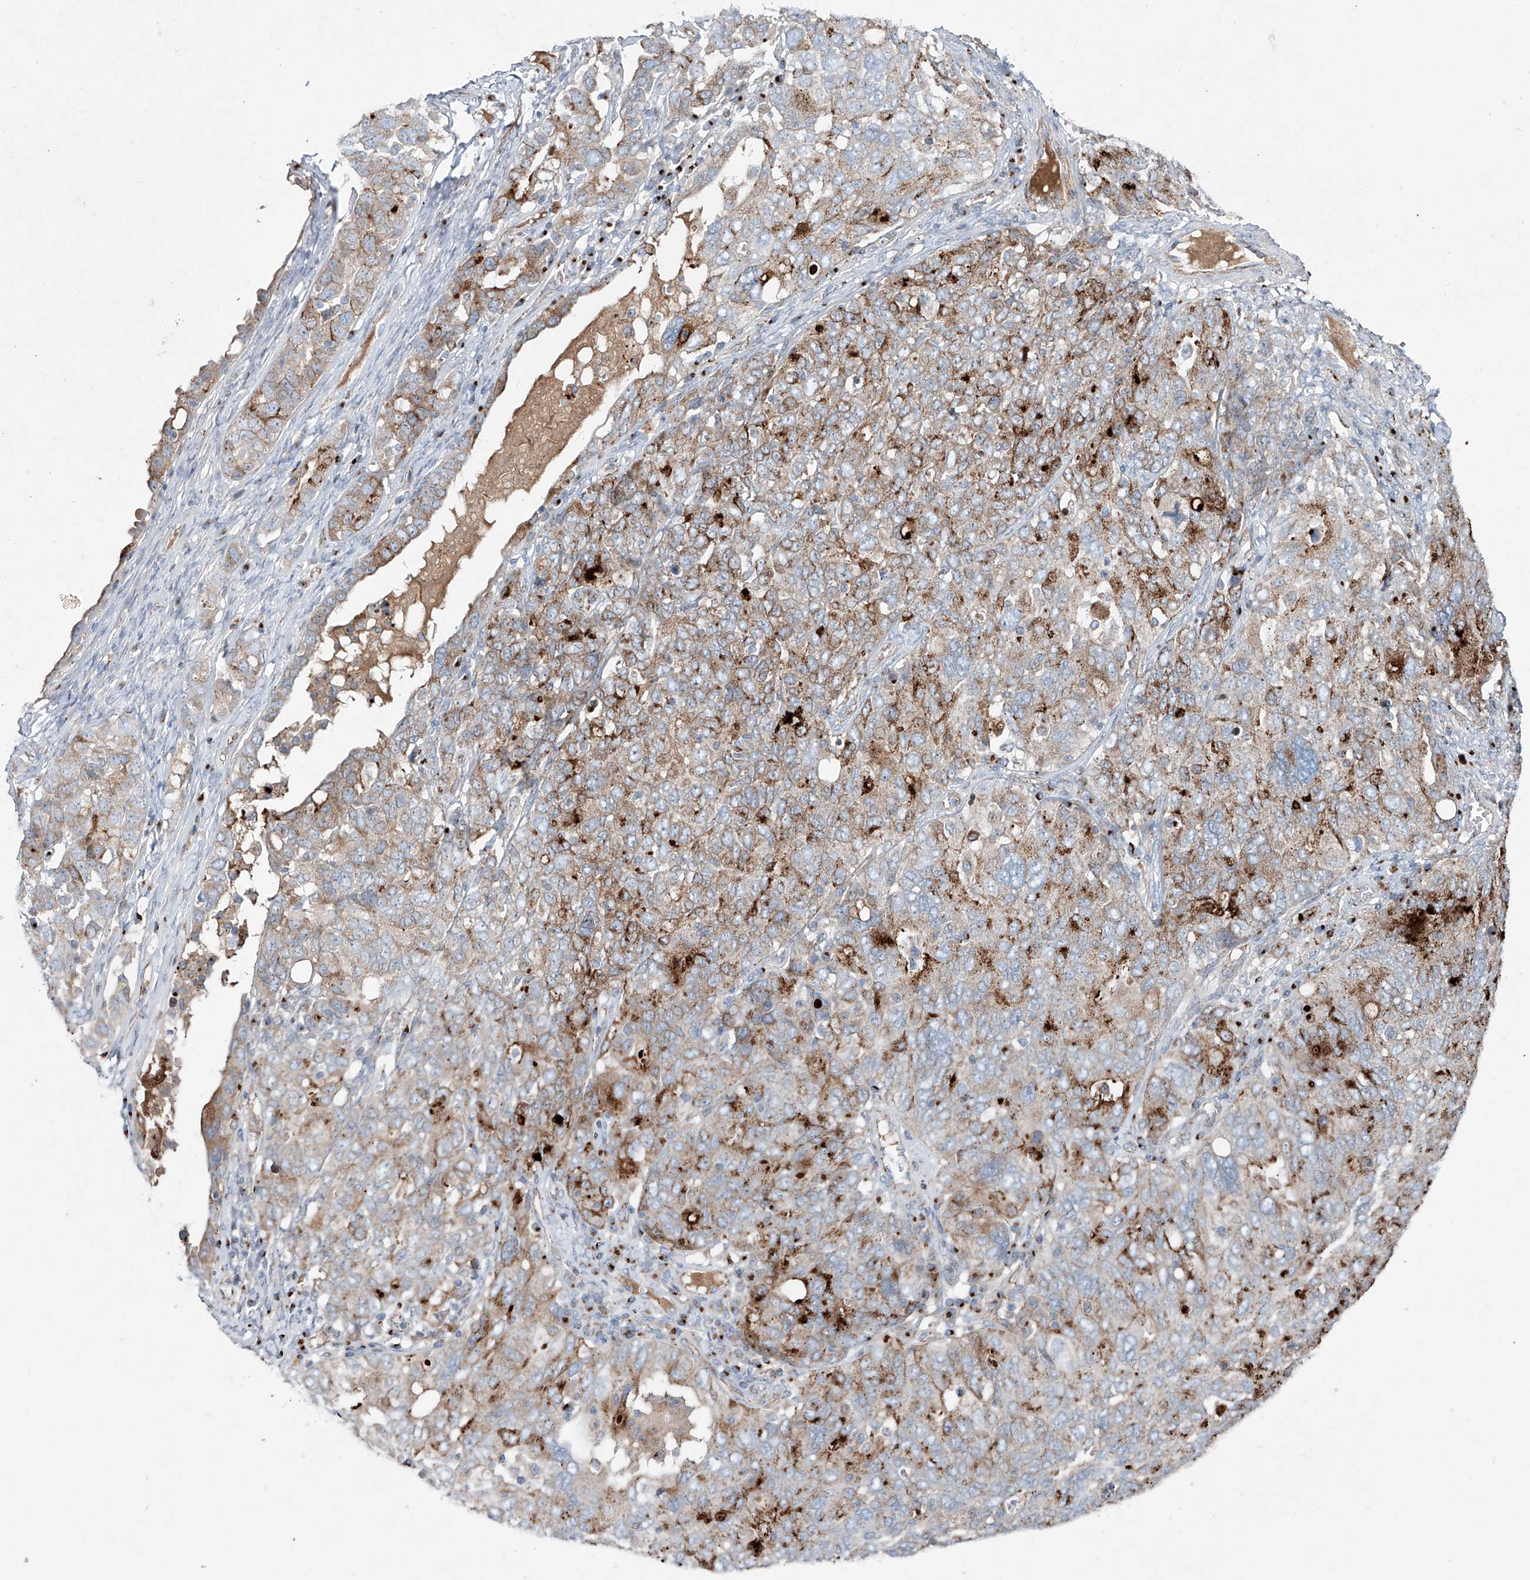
{"staining": {"intensity": "moderate", "quantity": "25%-75%", "location": "cytoplasmic/membranous"}, "tissue": "ovarian cancer", "cell_type": "Tumor cells", "image_type": "cancer", "snomed": [{"axis": "morphology", "description": "Carcinoma, endometroid"}, {"axis": "topography", "description": "Ovary"}], "caption": "DAB immunohistochemical staining of human ovarian cancer (endometroid carcinoma) demonstrates moderate cytoplasmic/membranous protein positivity in about 25%-75% of tumor cells. The staining was performed using DAB (3,3'-diaminobenzidine), with brown indicating positive protein expression. Nuclei are stained blue with hematoxylin.", "gene": "CDH5", "patient": {"sex": "female", "age": 62}}